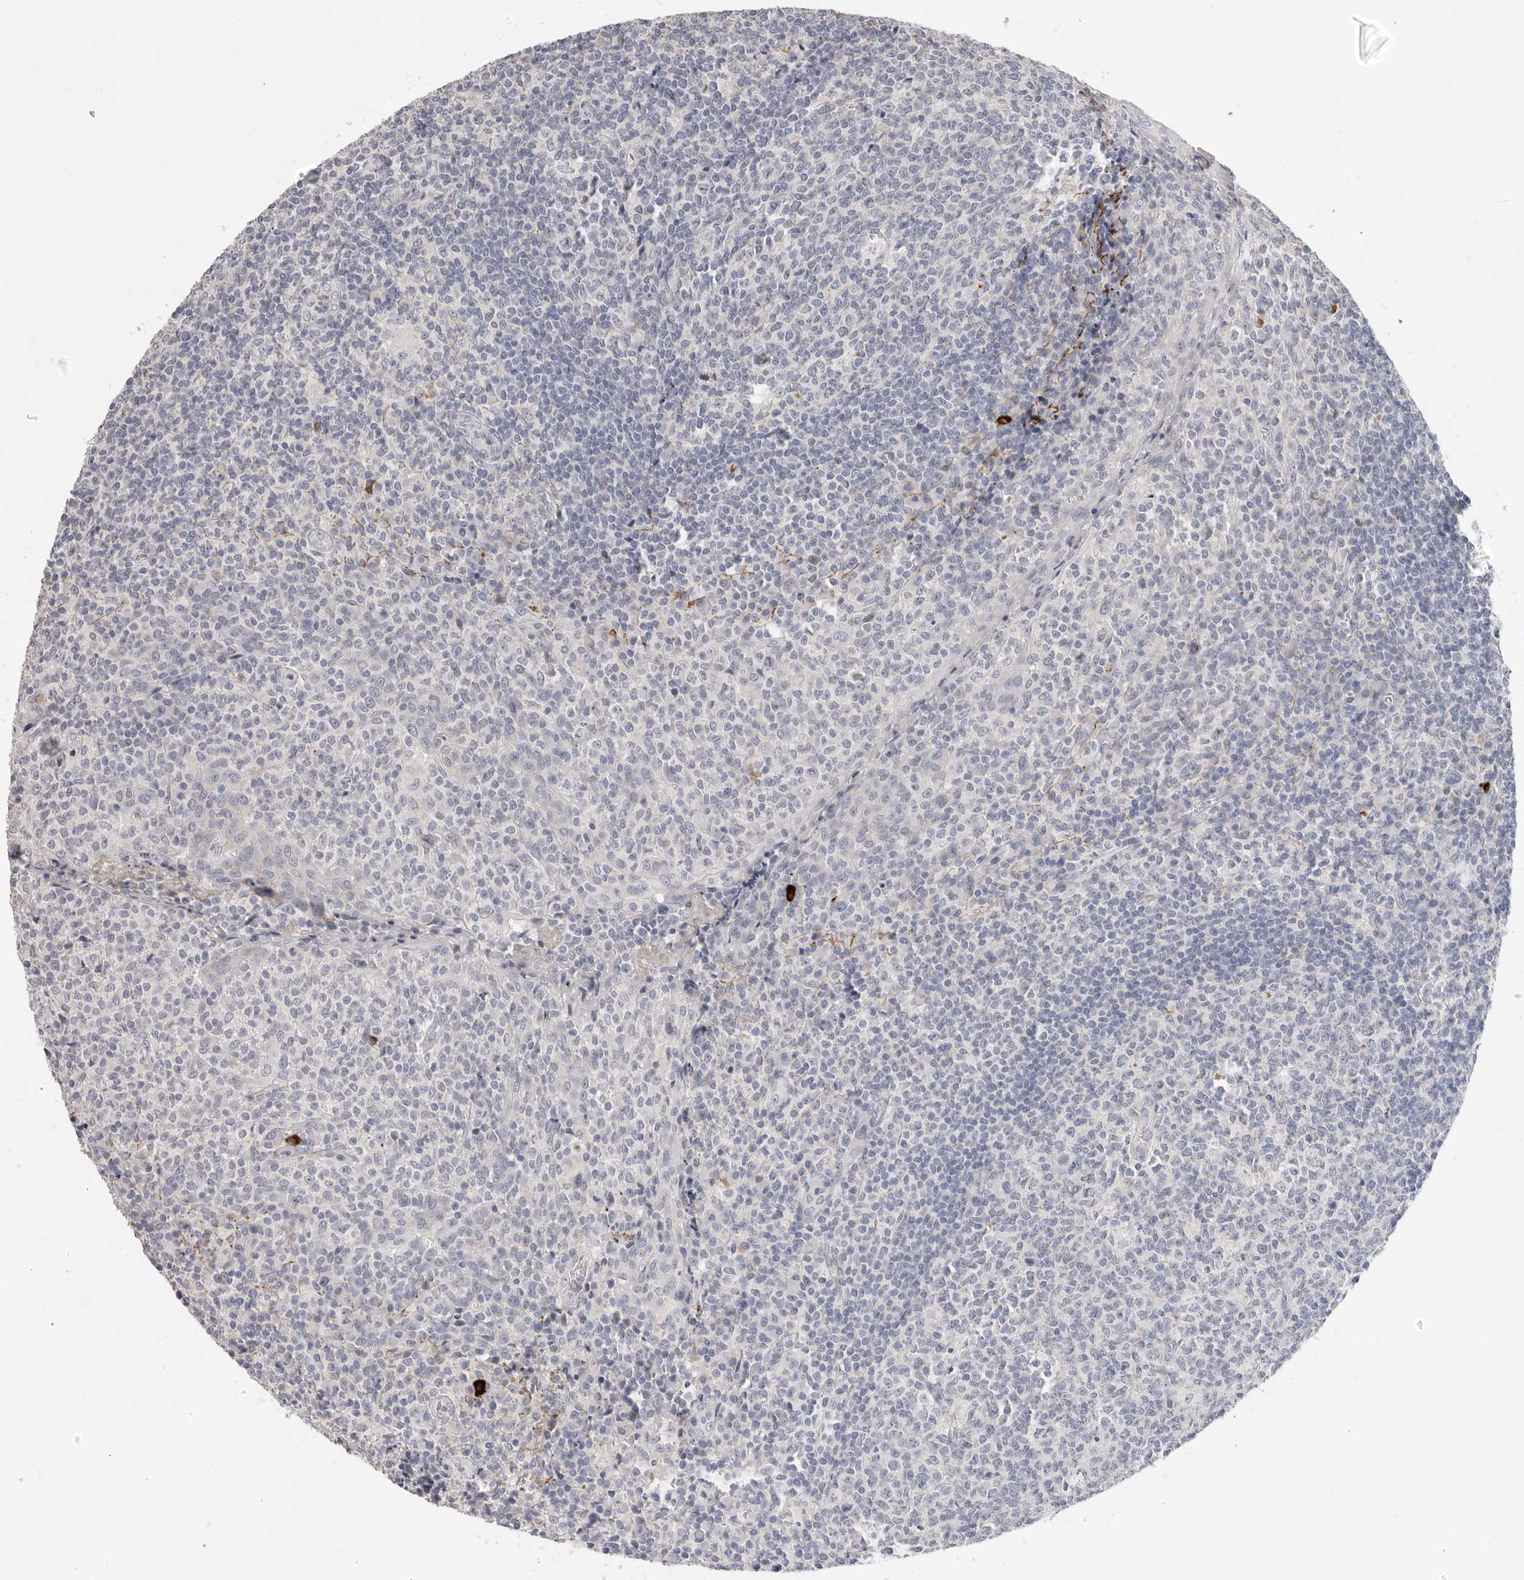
{"staining": {"intensity": "negative", "quantity": "none", "location": "none"}, "tissue": "tonsil", "cell_type": "Germinal center cells", "image_type": "normal", "snomed": [{"axis": "morphology", "description": "Normal tissue, NOS"}, {"axis": "topography", "description": "Tonsil"}], "caption": "IHC histopathology image of unremarkable human tonsil stained for a protein (brown), which exhibits no expression in germinal center cells.", "gene": "FBN2", "patient": {"sex": "female", "age": 19}}